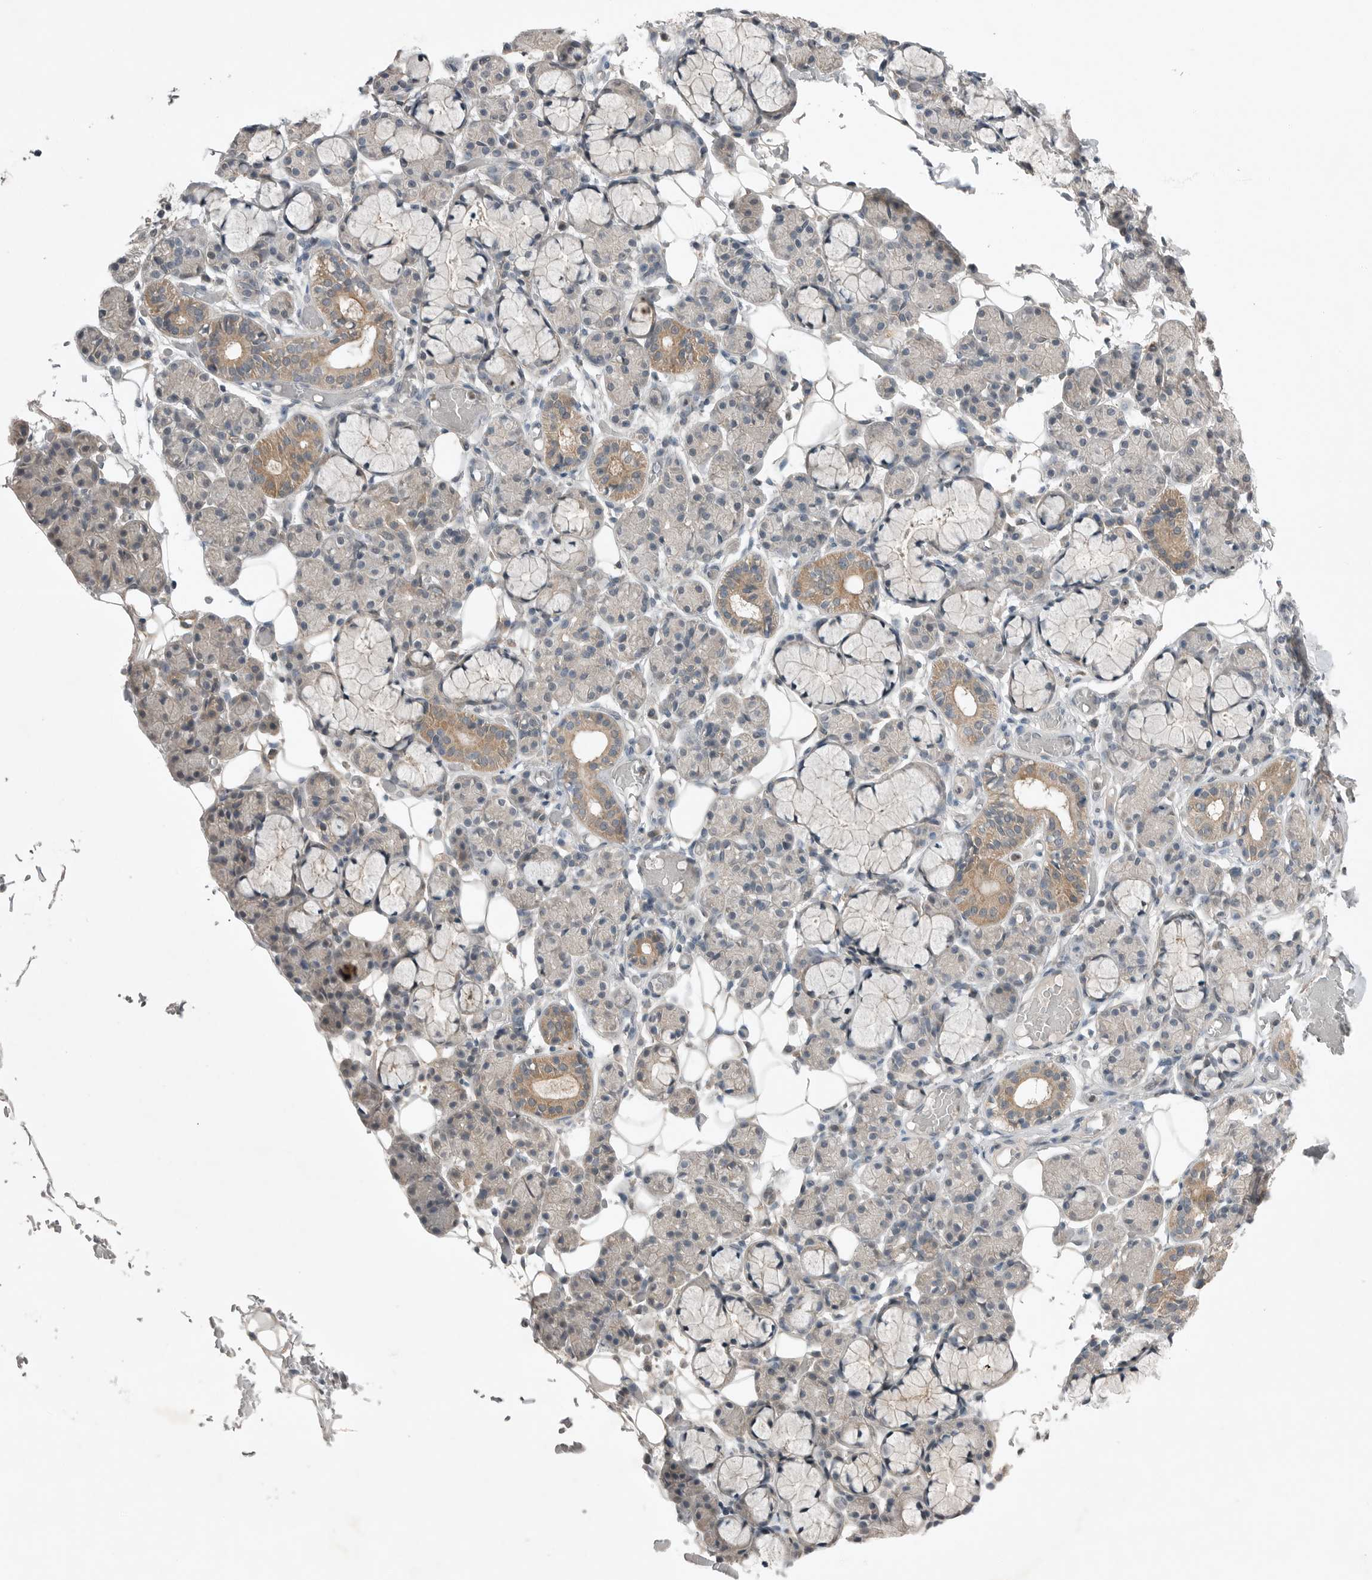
{"staining": {"intensity": "moderate", "quantity": "25%-75%", "location": "cytoplasmic/membranous"}, "tissue": "salivary gland", "cell_type": "Glandular cells", "image_type": "normal", "snomed": [{"axis": "morphology", "description": "Normal tissue, NOS"}, {"axis": "topography", "description": "Salivary gland"}], "caption": "This is a micrograph of immunohistochemistry staining of benign salivary gland, which shows moderate staining in the cytoplasmic/membranous of glandular cells.", "gene": "MFAP3L", "patient": {"sex": "male", "age": 63}}